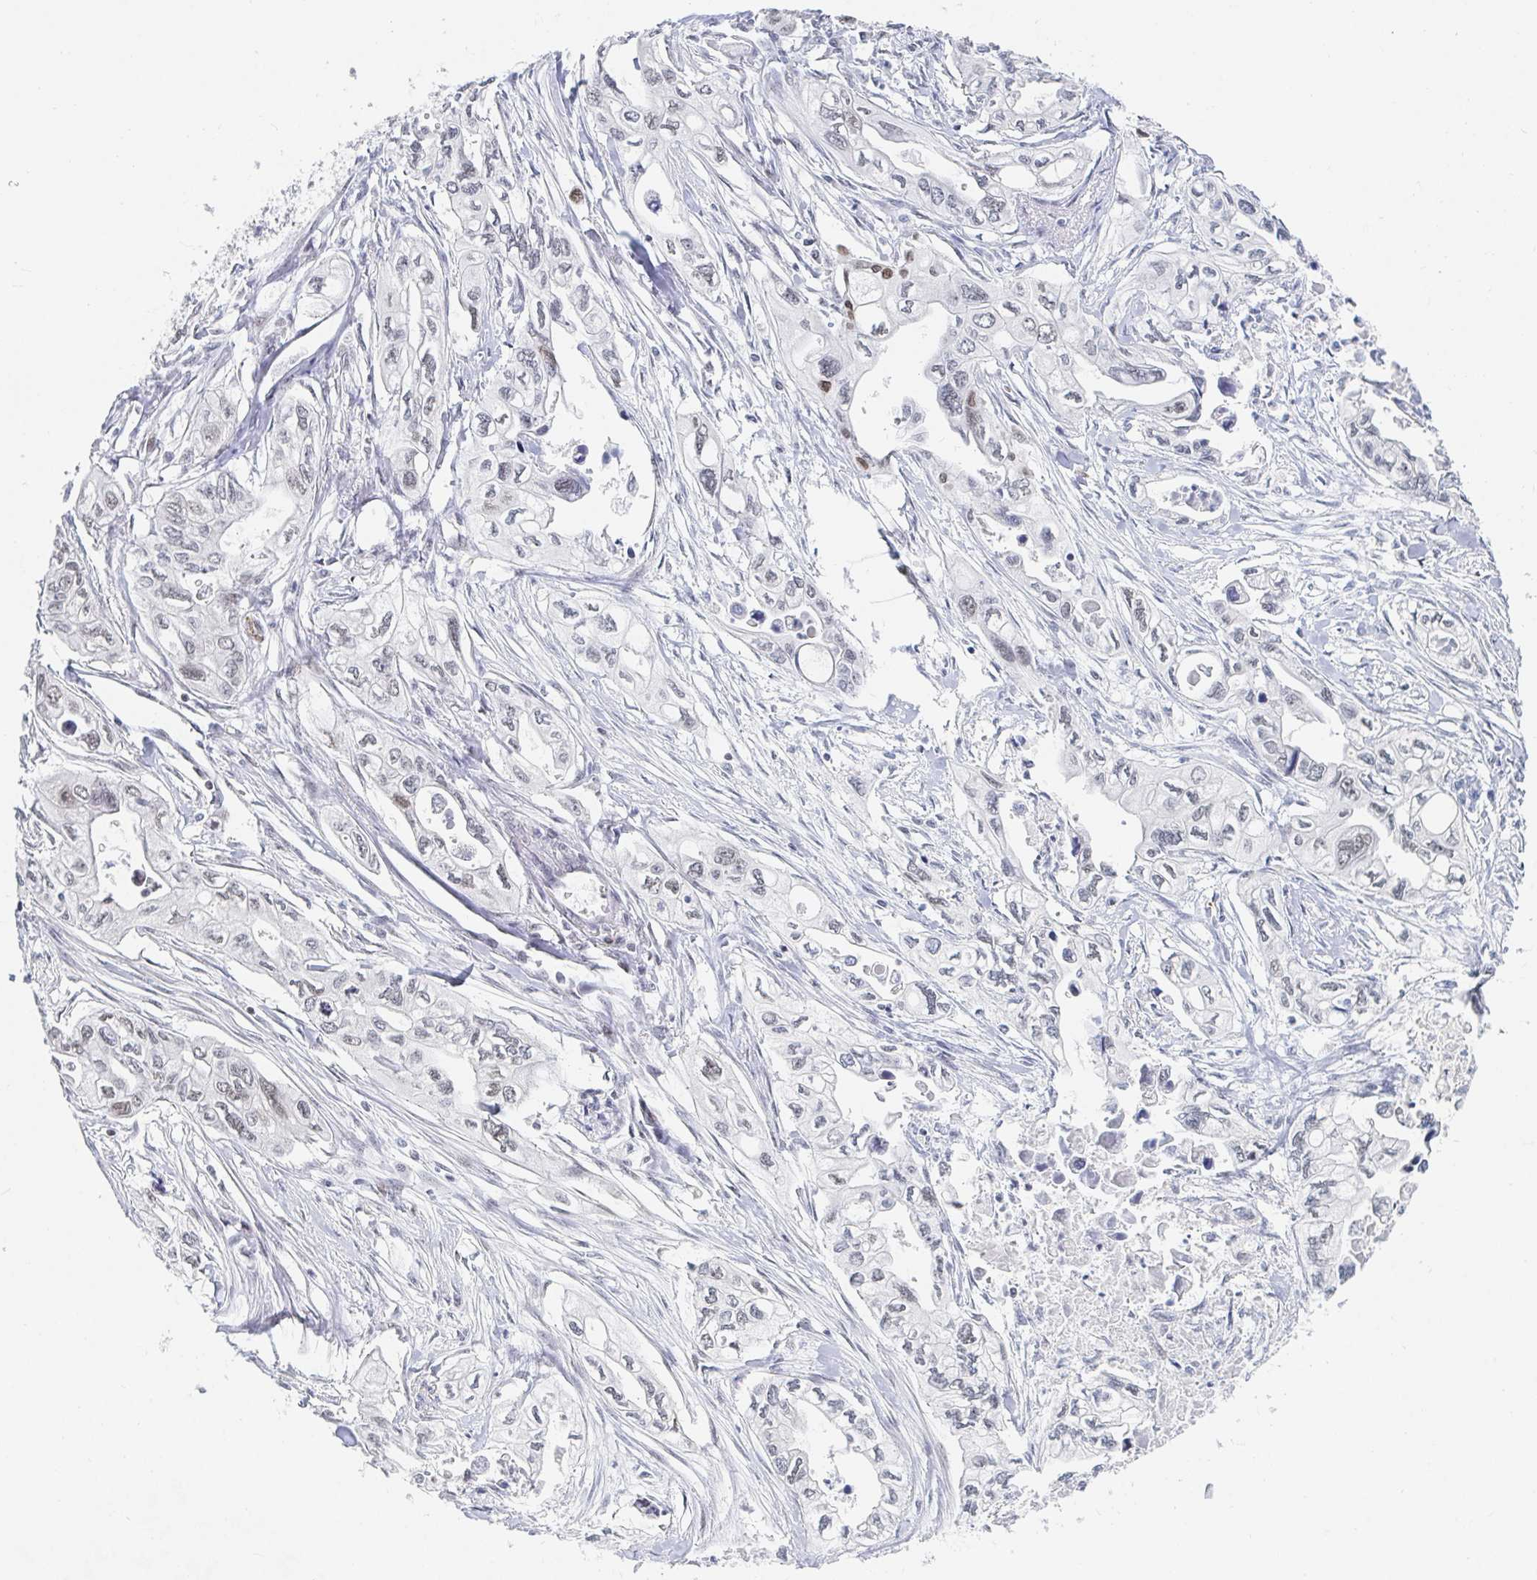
{"staining": {"intensity": "weak", "quantity": "<25%", "location": "nuclear"}, "tissue": "pancreatic cancer", "cell_type": "Tumor cells", "image_type": "cancer", "snomed": [{"axis": "morphology", "description": "Adenocarcinoma, NOS"}, {"axis": "topography", "description": "Pancreas"}], "caption": "Pancreatic cancer stained for a protein using immunohistochemistry shows no positivity tumor cells.", "gene": "CHD2", "patient": {"sex": "male", "age": 68}}